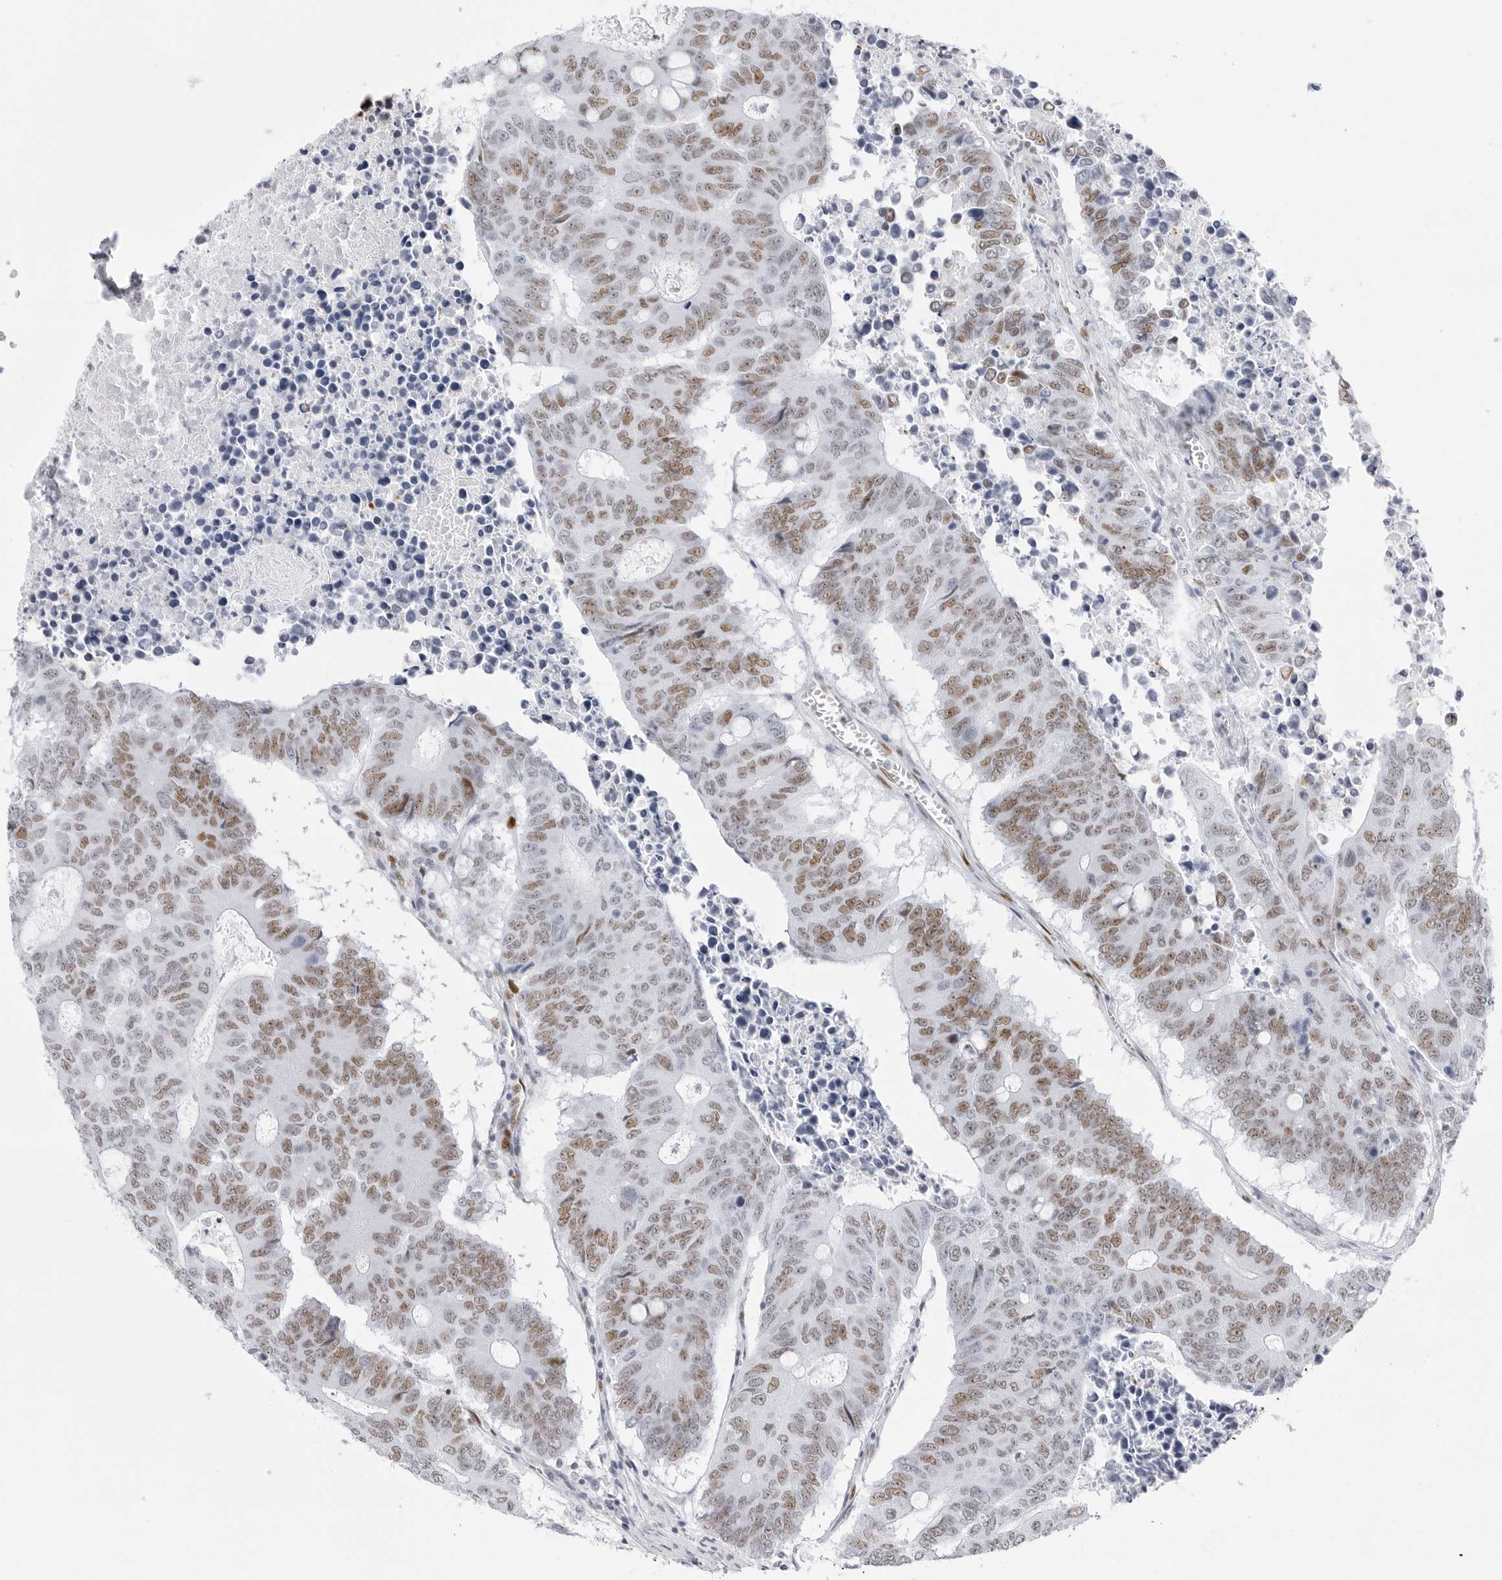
{"staining": {"intensity": "moderate", "quantity": ">75%", "location": "nuclear"}, "tissue": "colorectal cancer", "cell_type": "Tumor cells", "image_type": "cancer", "snomed": [{"axis": "morphology", "description": "Adenocarcinoma, NOS"}, {"axis": "topography", "description": "Colon"}], "caption": "Protein expression analysis of colorectal adenocarcinoma displays moderate nuclear staining in about >75% of tumor cells.", "gene": "NASP", "patient": {"sex": "male", "age": 87}}